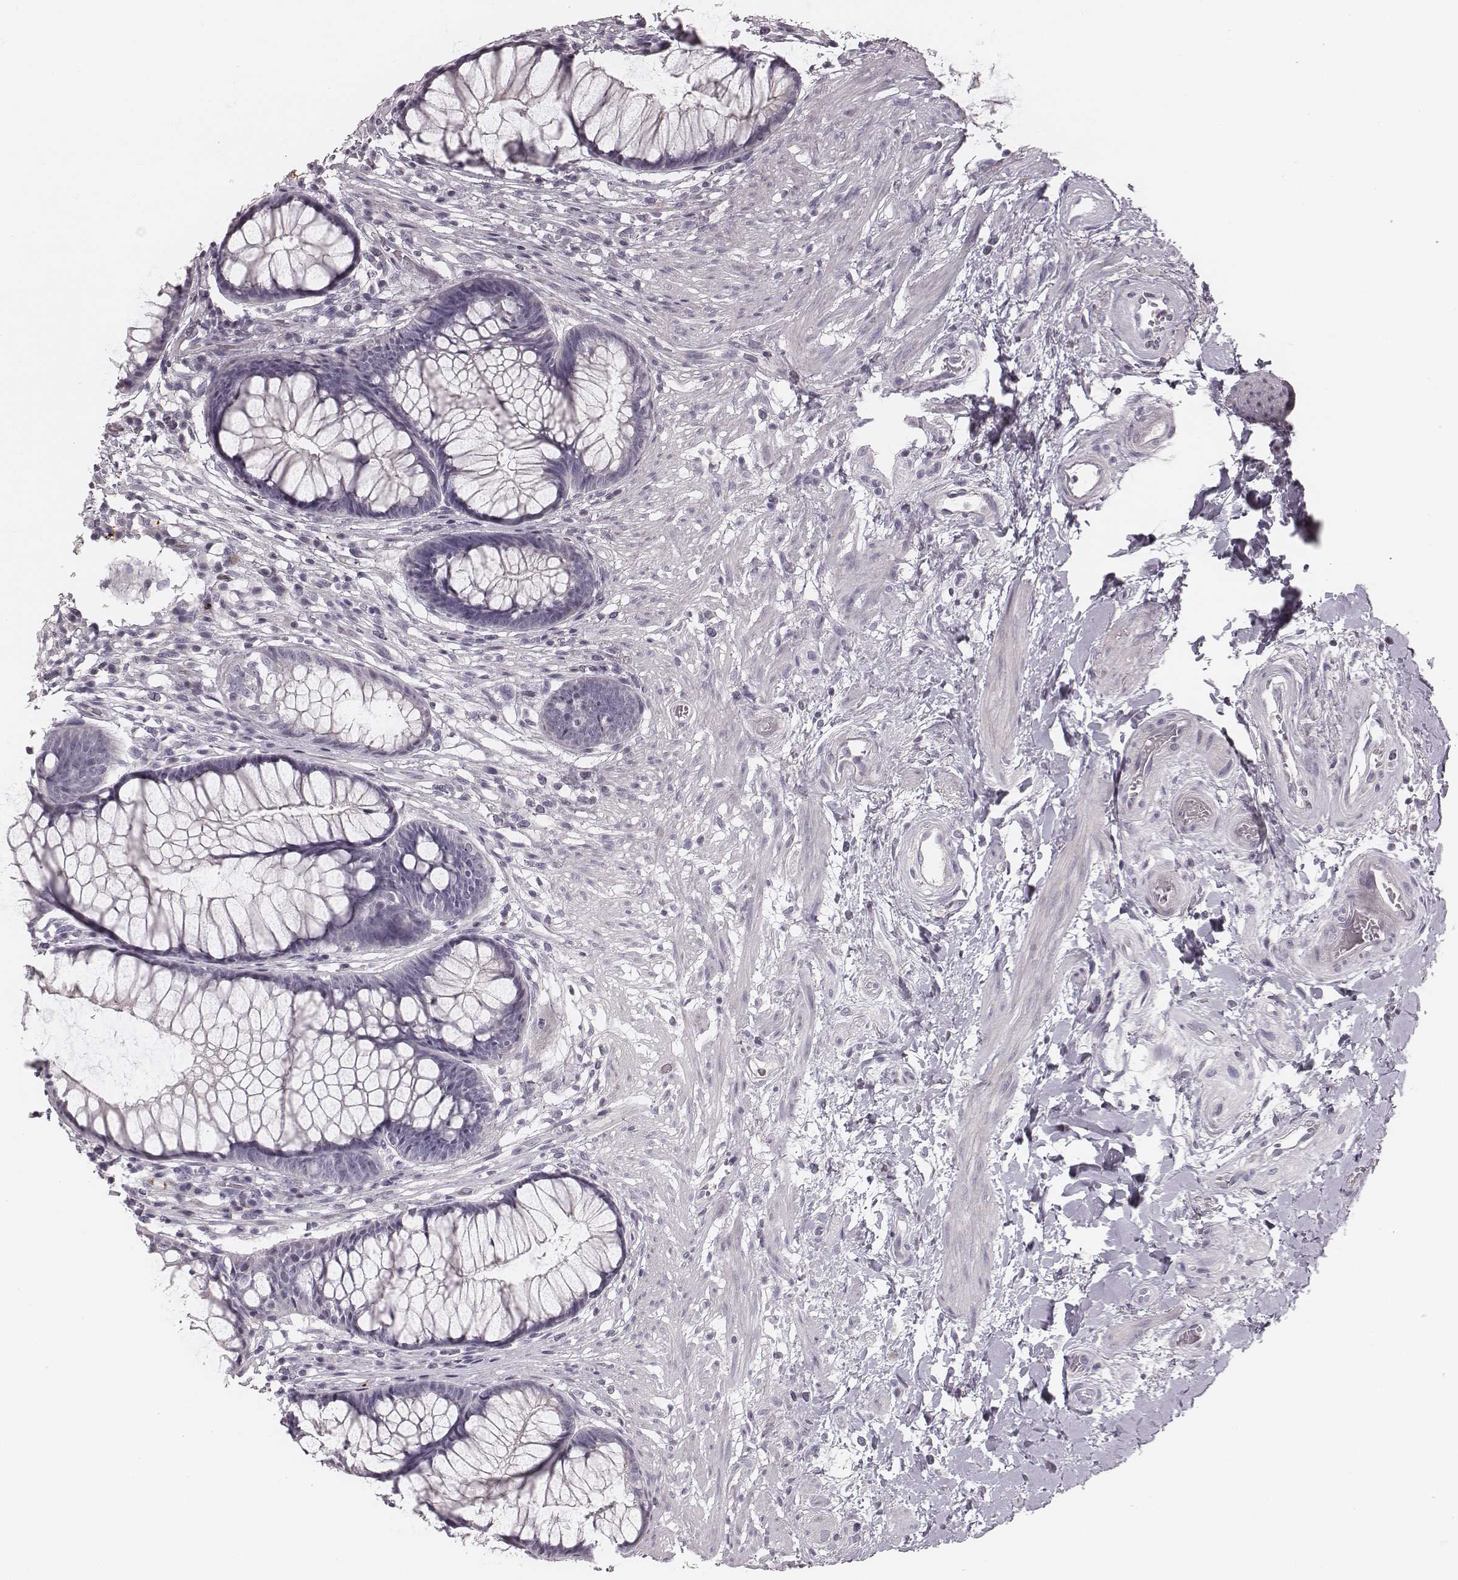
{"staining": {"intensity": "negative", "quantity": "none", "location": "none"}, "tissue": "rectum", "cell_type": "Glandular cells", "image_type": "normal", "snomed": [{"axis": "morphology", "description": "Normal tissue, NOS"}, {"axis": "topography", "description": "Smooth muscle"}, {"axis": "topography", "description": "Rectum"}], "caption": "The image displays no significant positivity in glandular cells of rectum. (Brightfield microscopy of DAB IHC at high magnification).", "gene": "S100Z", "patient": {"sex": "male", "age": 53}}